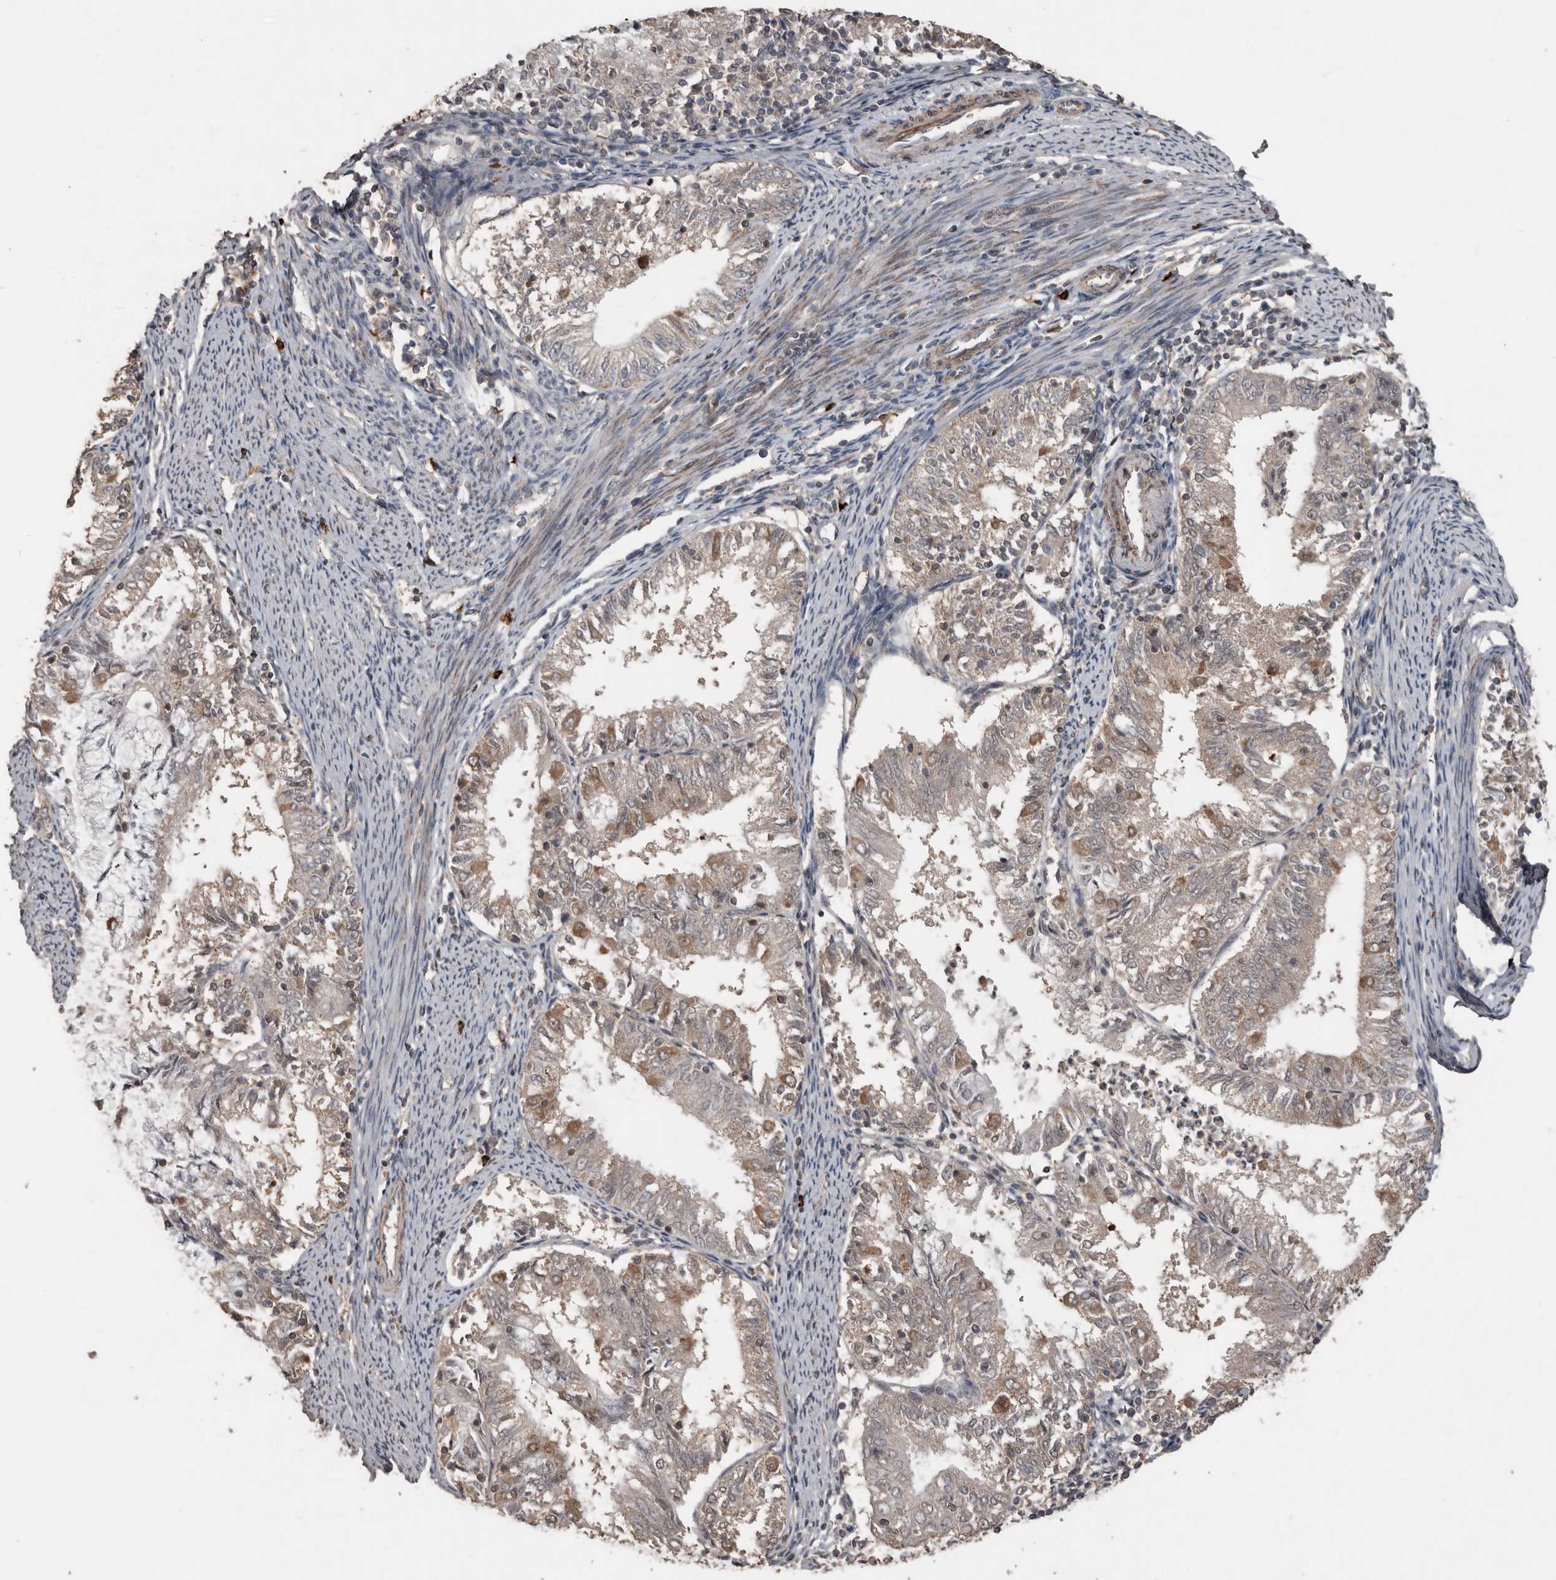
{"staining": {"intensity": "moderate", "quantity": "25%-75%", "location": "cytoplasmic/membranous"}, "tissue": "endometrial cancer", "cell_type": "Tumor cells", "image_type": "cancer", "snomed": [{"axis": "morphology", "description": "Adenocarcinoma, NOS"}, {"axis": "topography", "description": "Endometrium"}], "caption": "A brown stain highlights moderate cytoplasmic/membranous staining of a protein in human endometrial cancer tumor cells.", "gene": "BAMBI", "patient": {"sex": "female", "age": 57}}